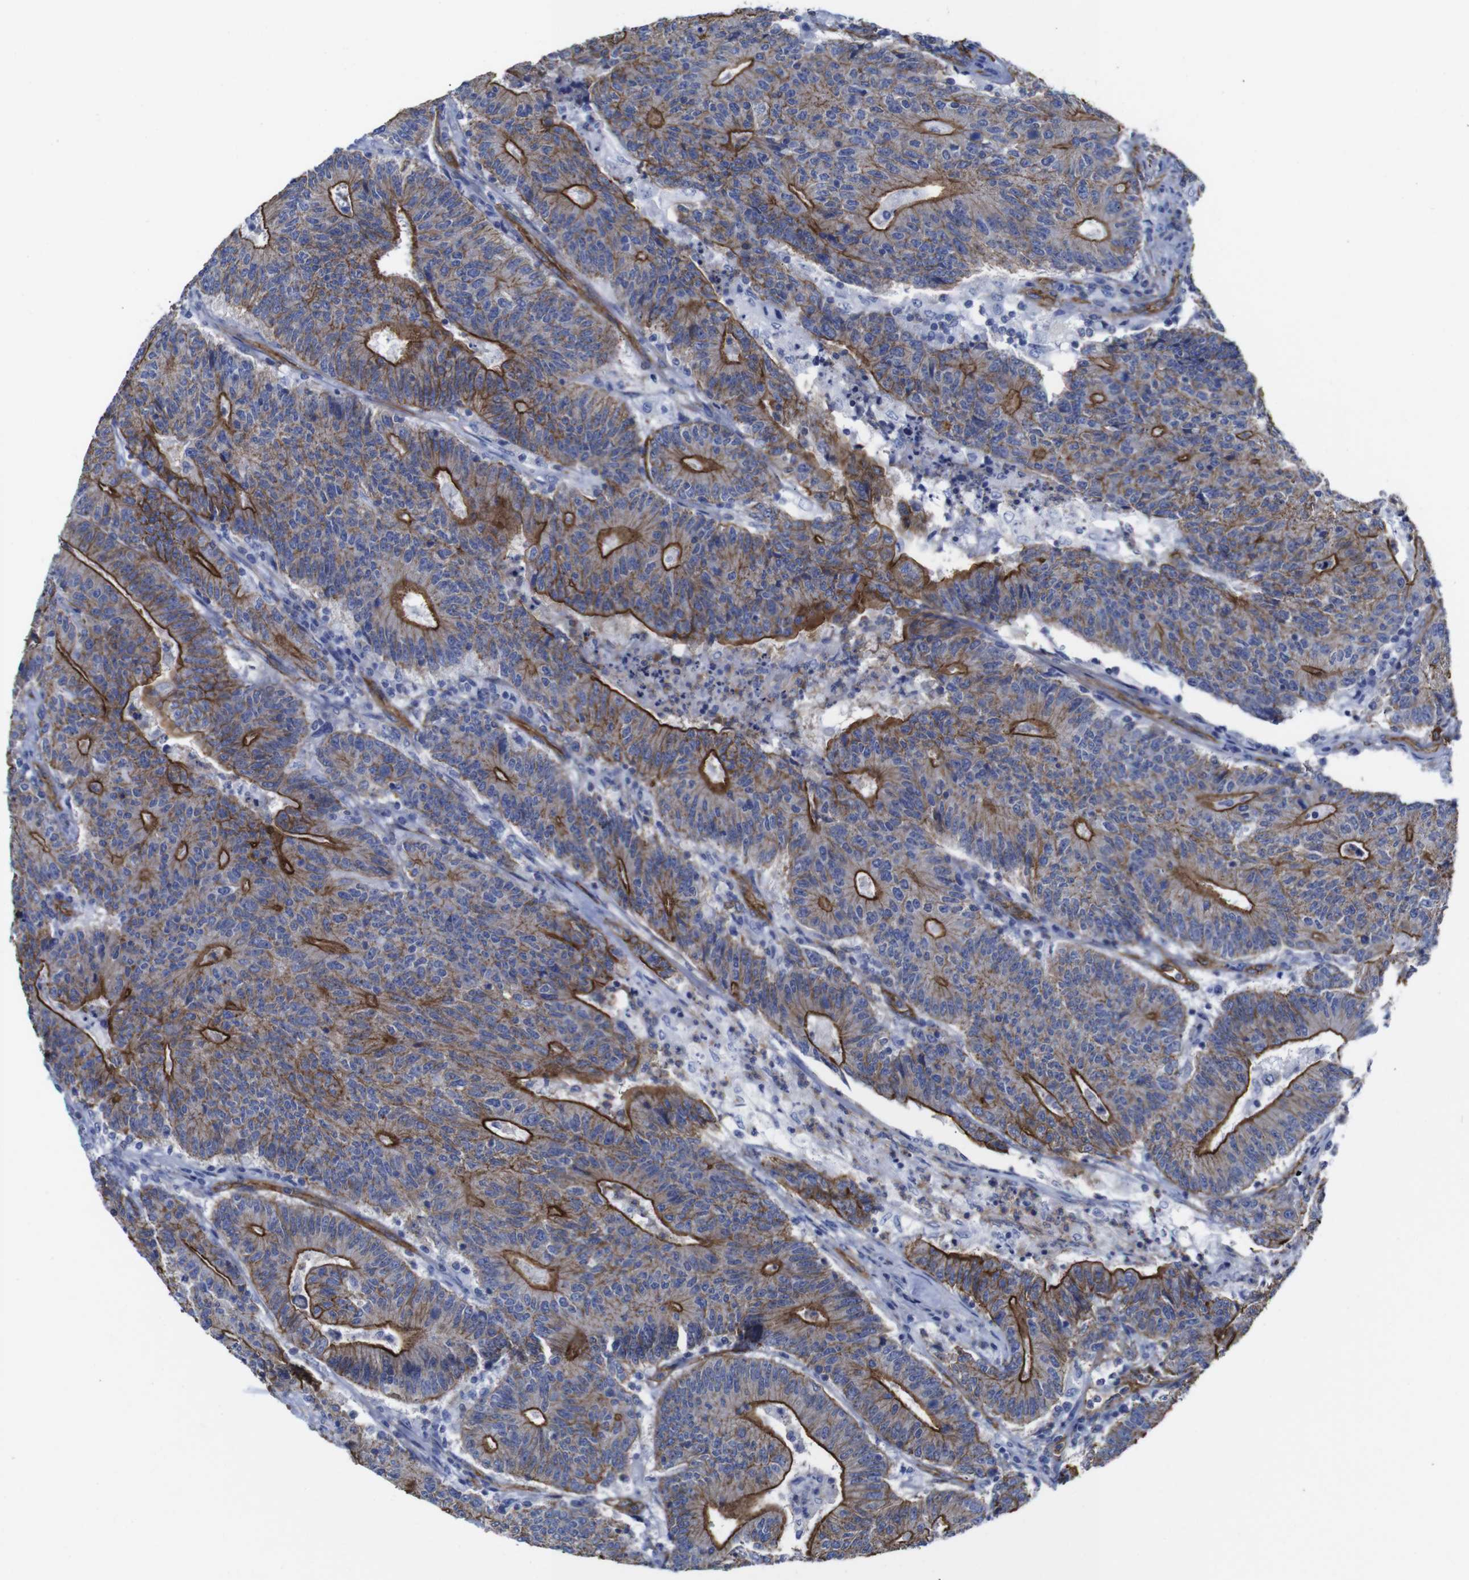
{"staining": {"intensity": "strong", "quantity": ">75%", "location": "cytoplasmic/membranous"}, "tissue": "colorectal cancer", "cell_type": "Tumor cells", "image_type": "cancer", "snomed": [{"axis": "morphology", "description": "Normal tissue, NOS"}, {"axis": "morphology", "description": "Adenocarcinoma, NOS"}, {"axis": "topography", "description": "Colon"}], "caption": "Human colorectal cancer stained with a protein marker displays strong staining in tumor cells.", "gene": "SPTBN1", "patient": {"sex": "female", "age": 75}}